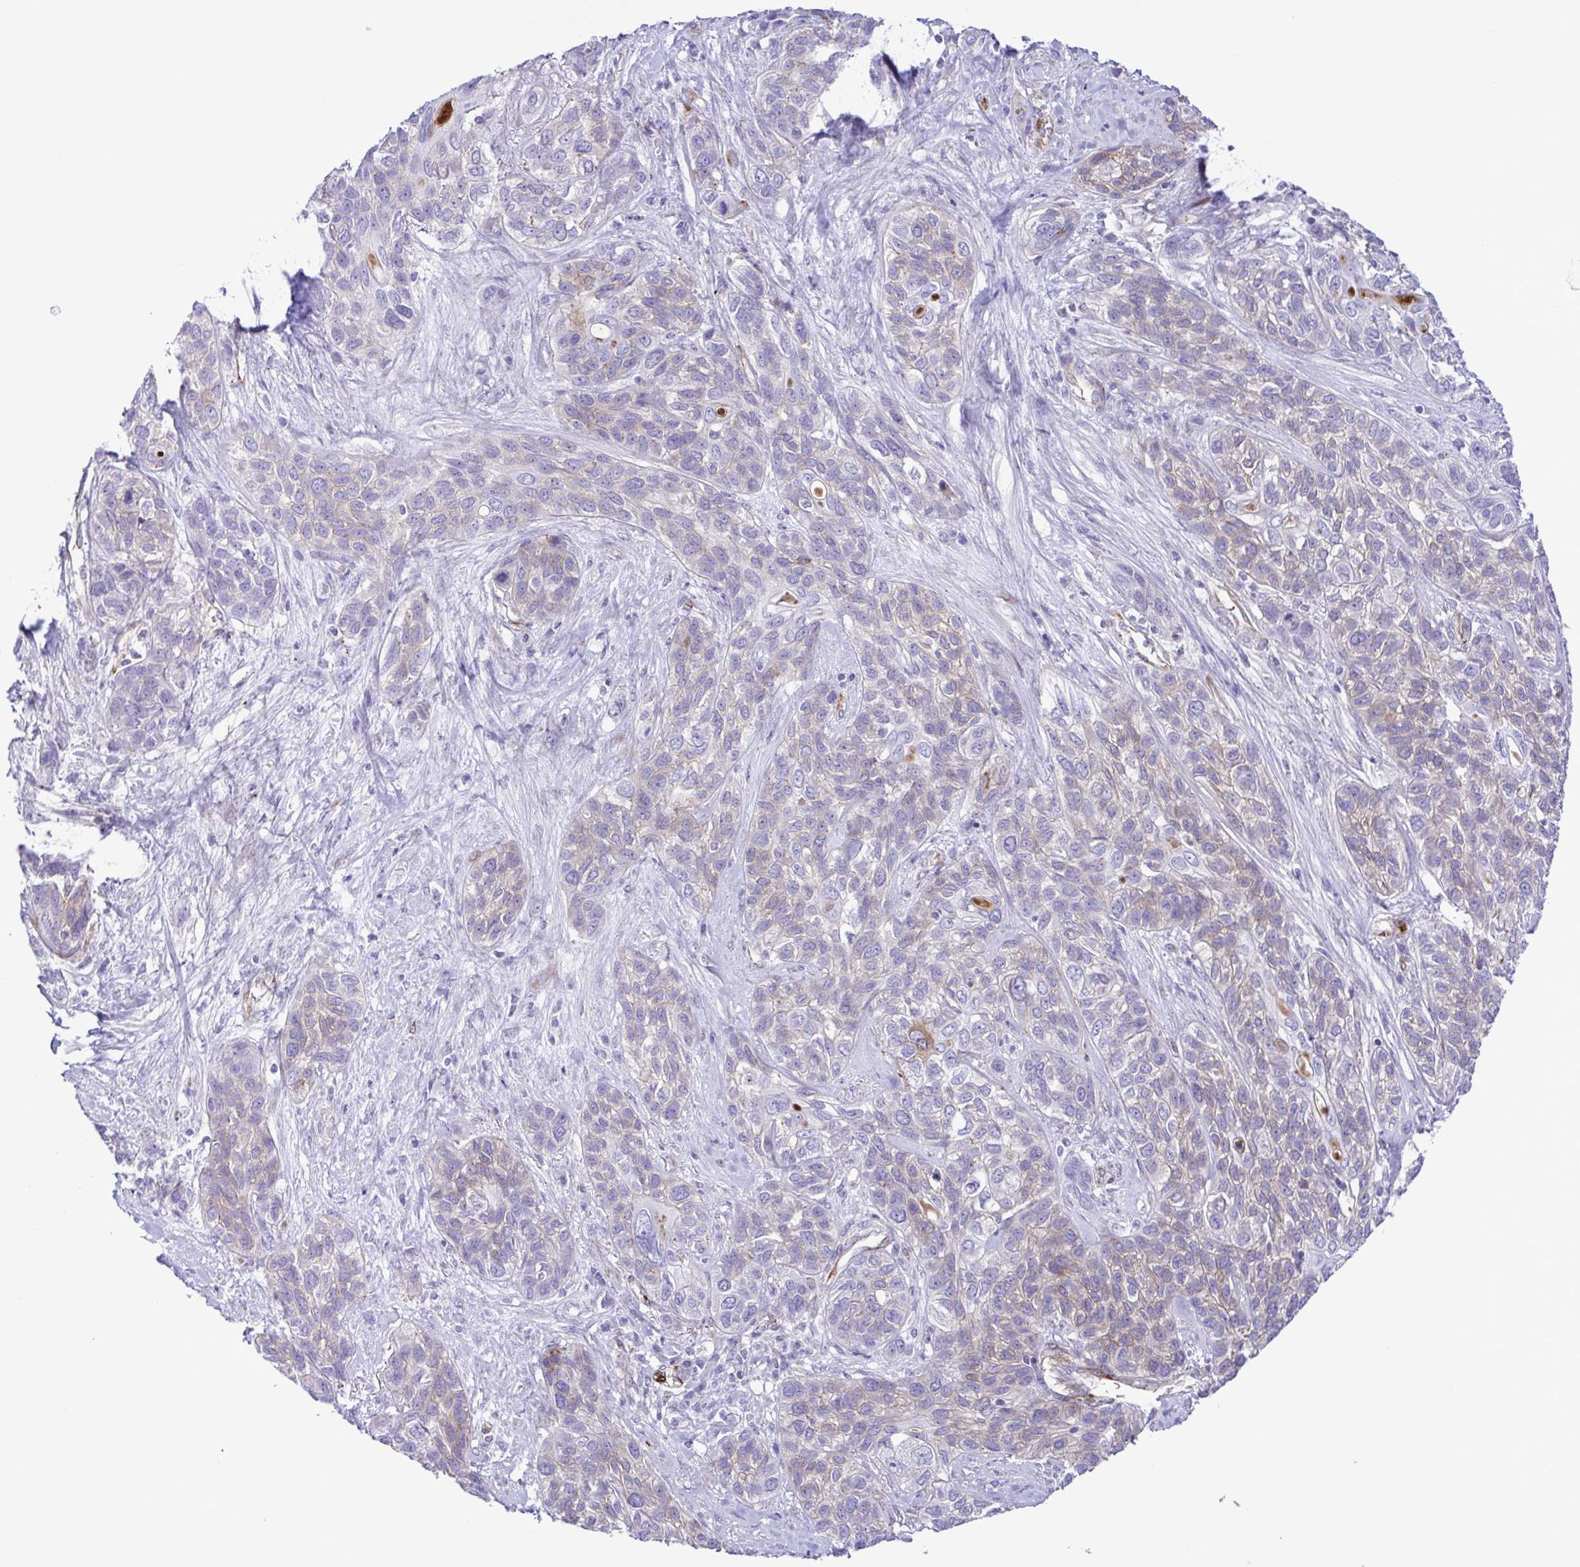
{"staining": {"intensity": "negative", "quantity": "none", "location": "none"}, "tissue": "lung cancer", "cell_type": "Tumor cells", "image_type": "cancer", "snomed": [{"axis": "morphology", "description": "Squamous cell carcinoma, NOS"}, {"axis": "topography", "description": "Lung"}], "caption": "High power microscopy photomicrograph of an IHC image of squamous cell carcinoma (lung), revealing no significant positivity in tumor cells.", "gene": "FLT1", "patient": {"sex": "female", "age": 70}}